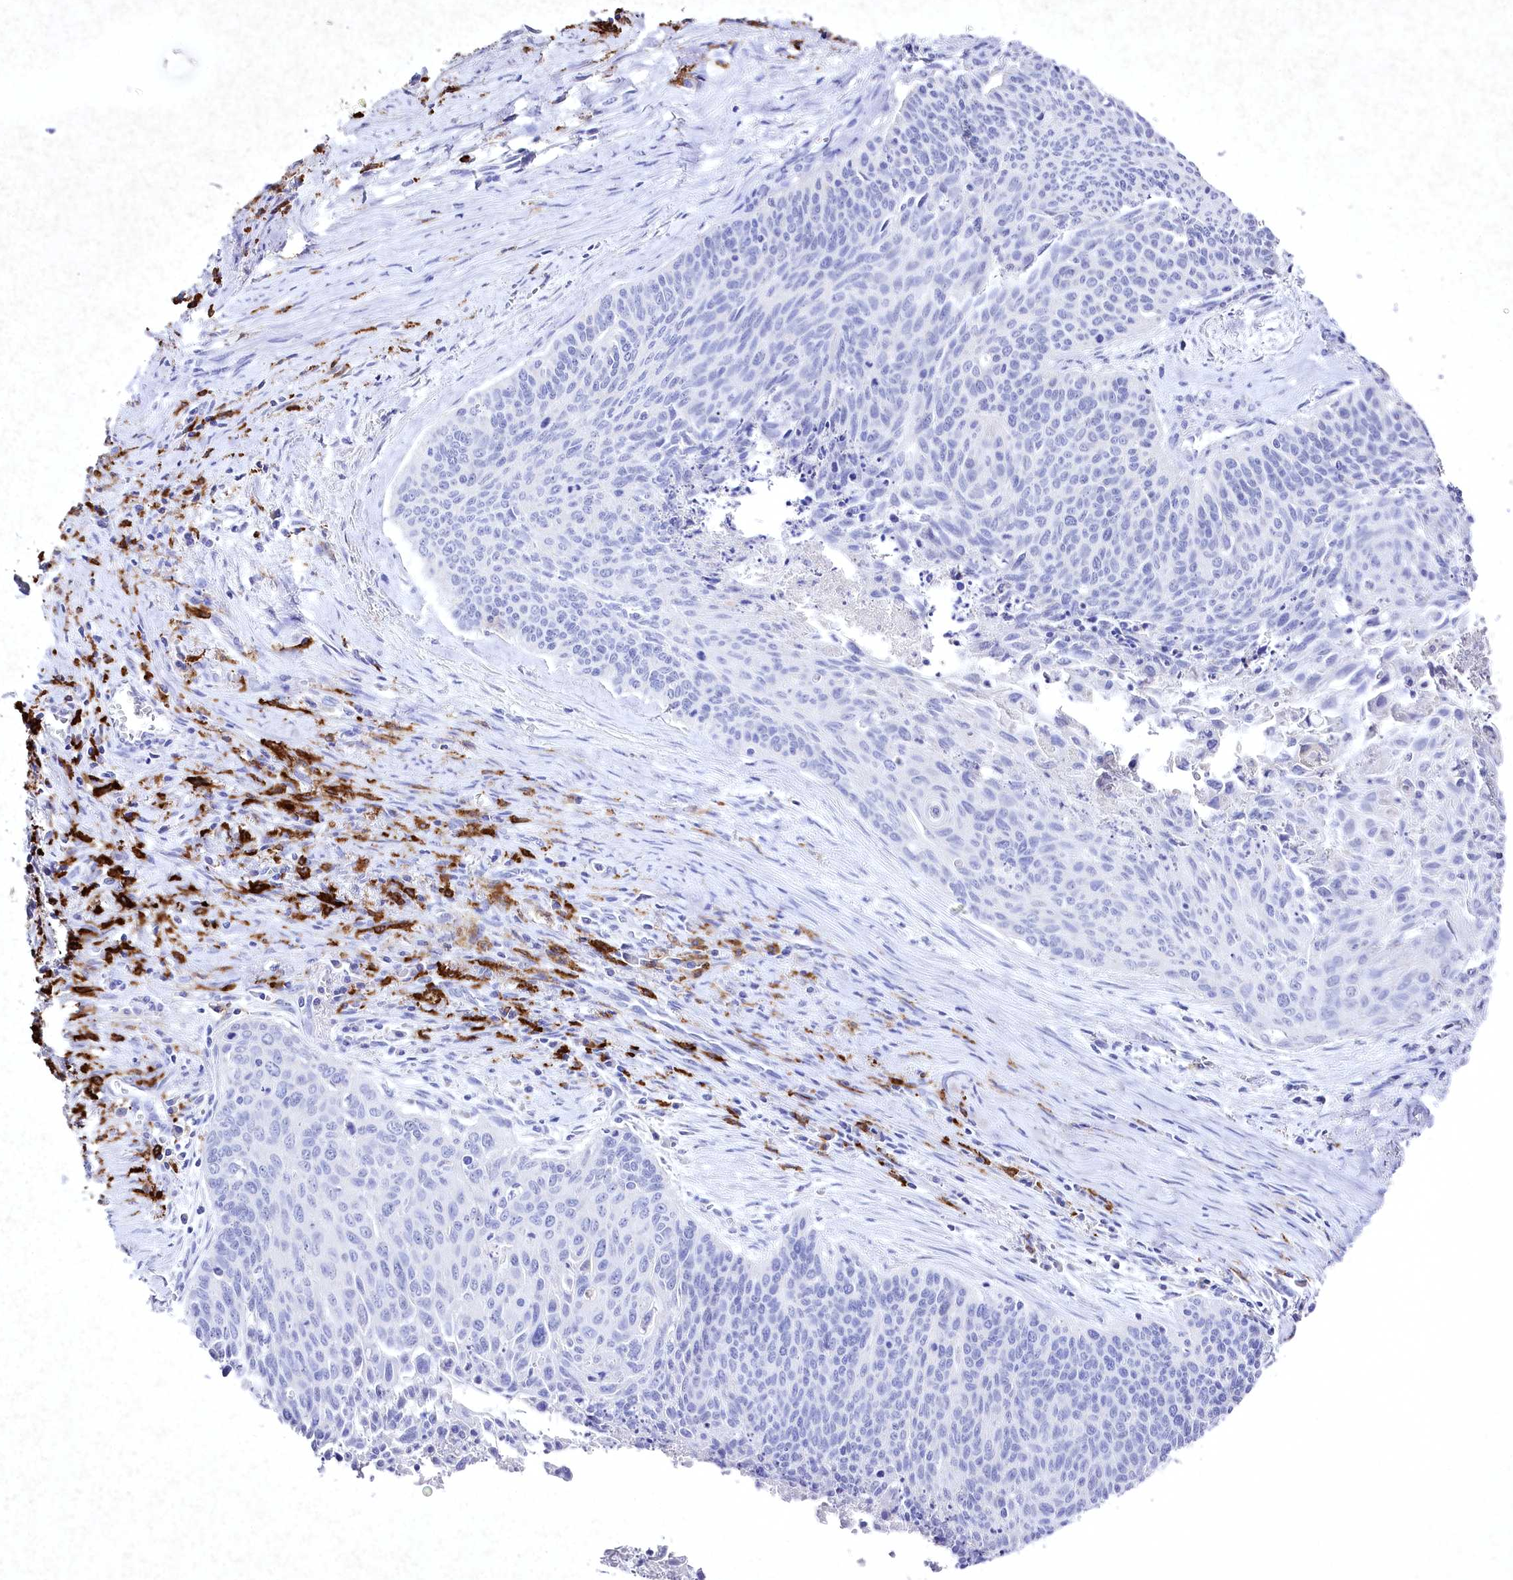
{"staining": {"intensity": "negative", "quantity": "none", "location": "none"}, "tissue": "cervical cancer", "cell_type": "Tumor cells", "image_type": "cancer", "snomed": [{"axis": "morphology", "description": "Squamous cell carcinoma, NOS"}, {"axis": "topography", "description": "Cervix"}], "caption": "Immunohistochemistry (IHC) of human squamous cell carcinoma (cervical) reveals no staining in tumor cells. Nuclei are stained in blue.", "gene": "CLEC4M", "patient": {"sex": "female", "age": 55}}